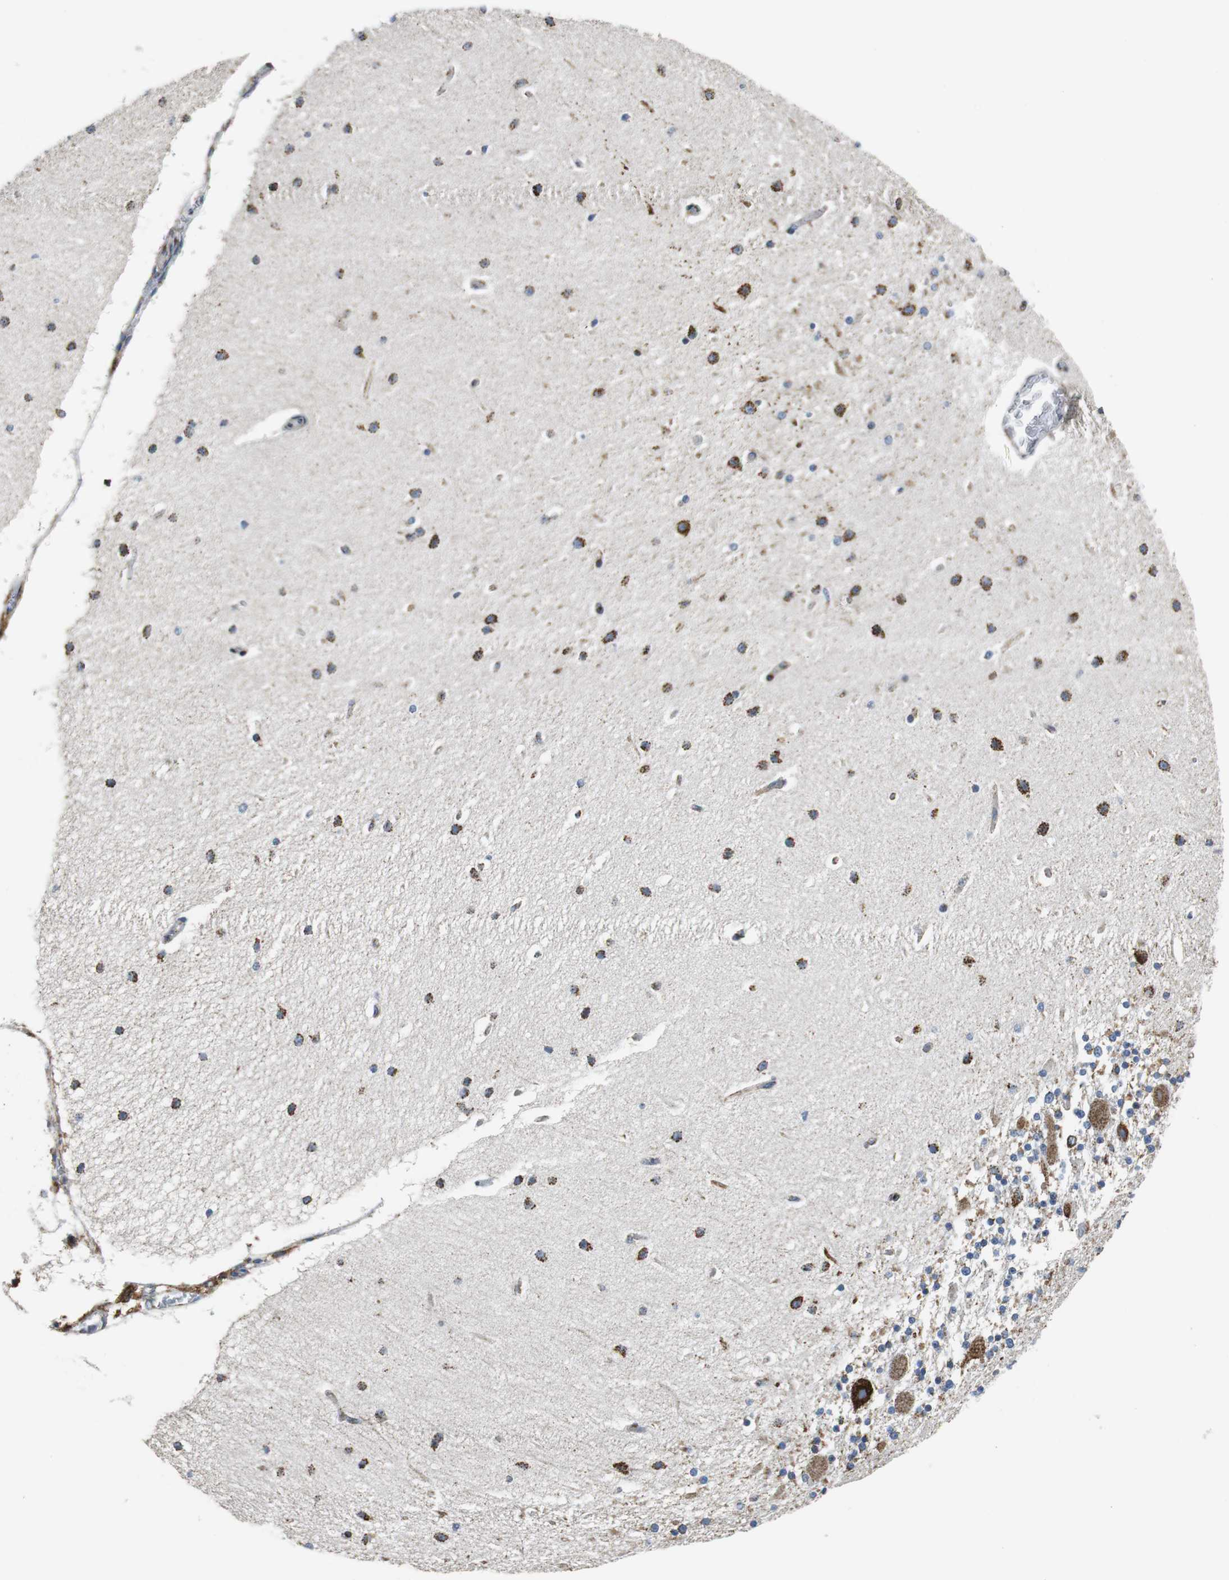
{"staining": {"intensity": "strong", "quantity": "25%-75%", "location": "cytoplasmic/membranous"}, "tissue": "cerebellum", "cell_type": "Cells in molecular layer", "image_type": "normal", "snomed": [{"axis": "morphology", "description": "Normal tissue, NOS"}, {"axis": "topography", "description": "Cerebellum"}], "caption": "This photomicrograph displays immunohistochemistry staining of benign human cerebellum, with high strong cytoplasmic/membranous staining in approximately 25%-75% of cells in molecular layer.", "gene": "C1QTNF7", "patient": {"sex": "female", "age": 54}}